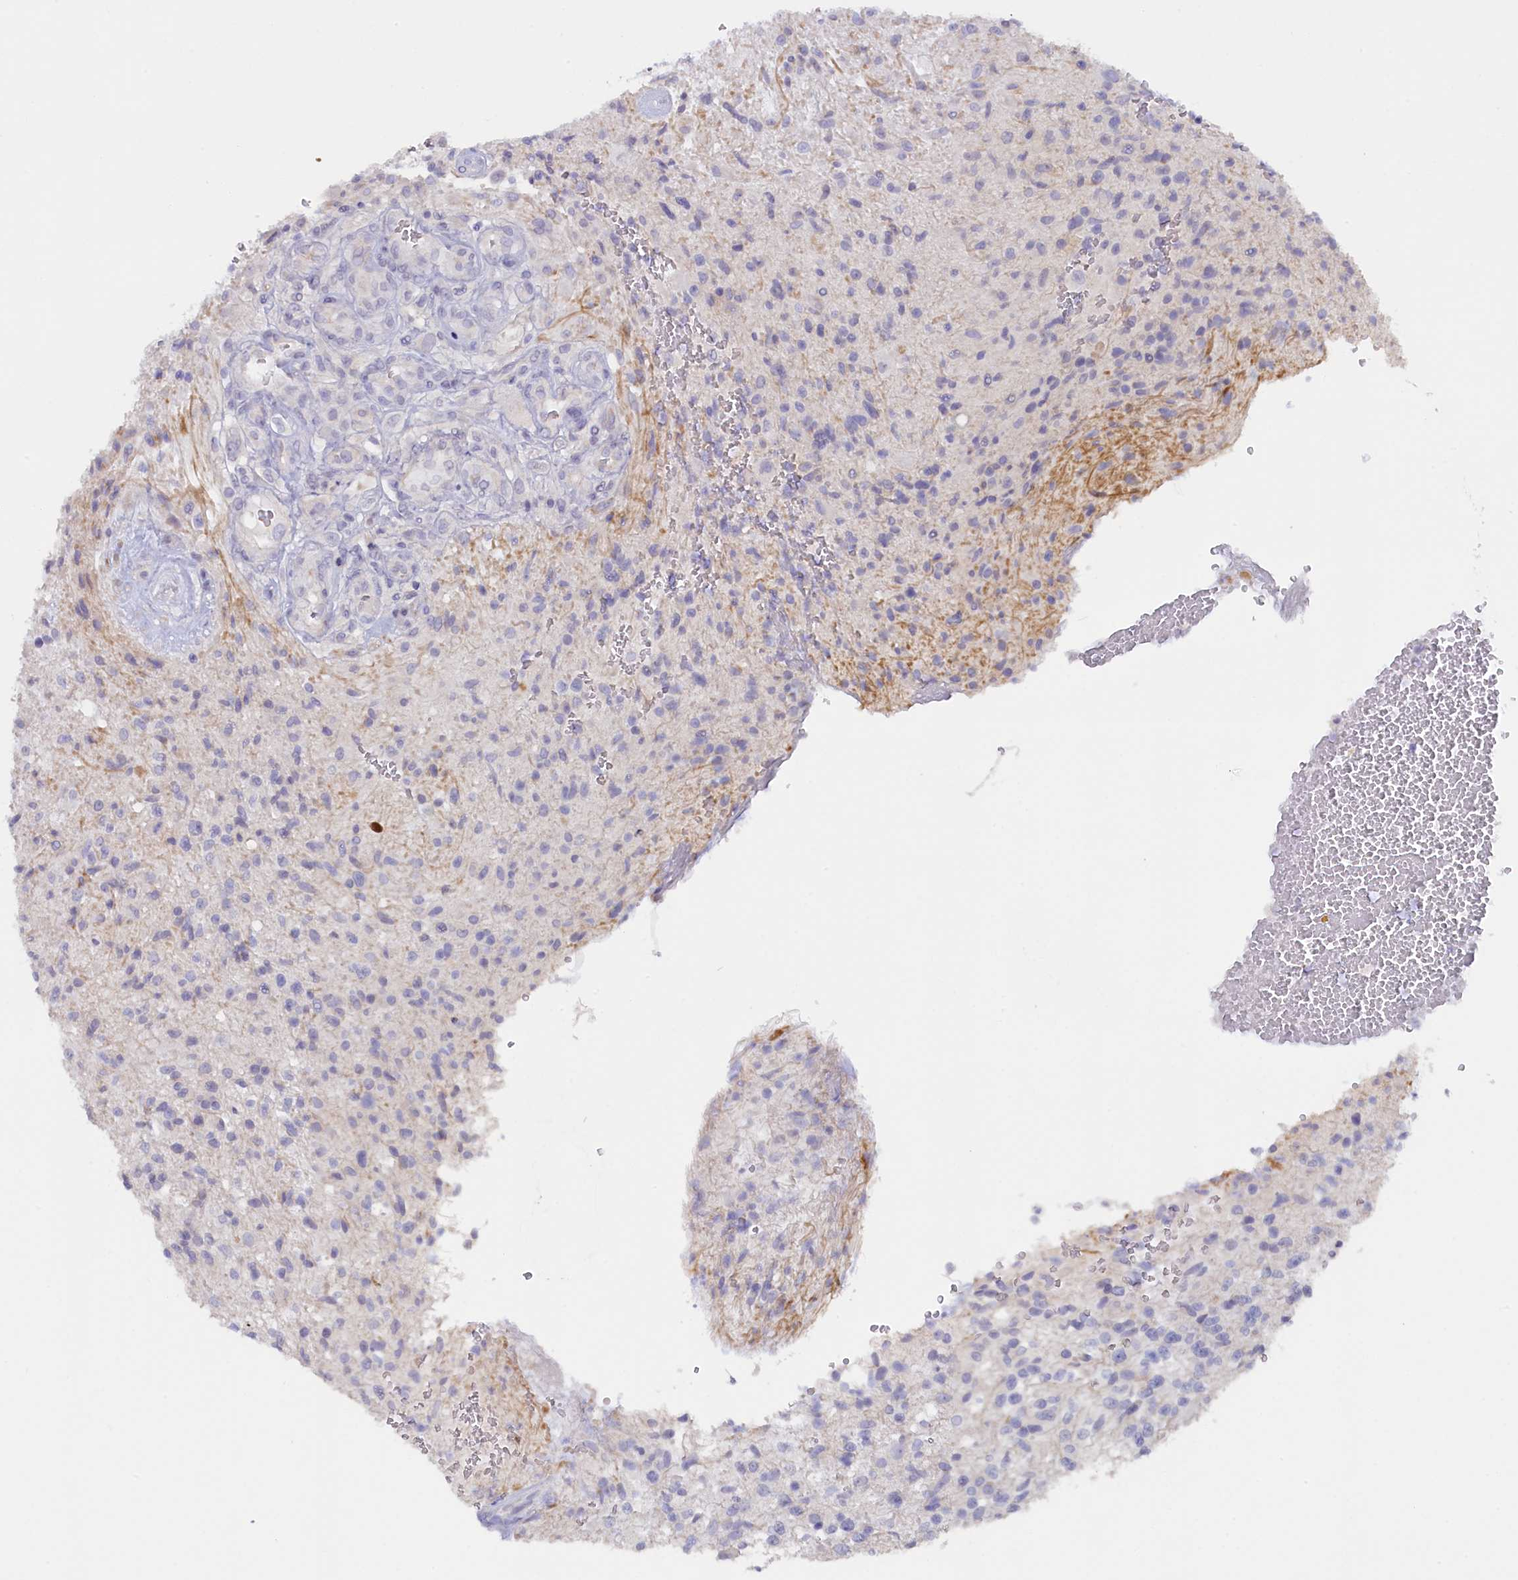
{"staining": {"intensity": "negative", "quantity": "none", "location": "none"}, "tissue": "glioma", "cell_type": "Tumor cells", "image_type": "cancer", "snomed": [{"axis": "morphology", "description": "Glioma, malignant, High grade"}, {"axis": "topography", "description": "Brain"}], "caption": "This is an immunohistochemistry (IHC) photomicrograph of human malignant glioma (high-grade). There is no staining in tumor cells.", "gene": "ZSWIM4", "patient": {"sex": "male", "age": 56}}